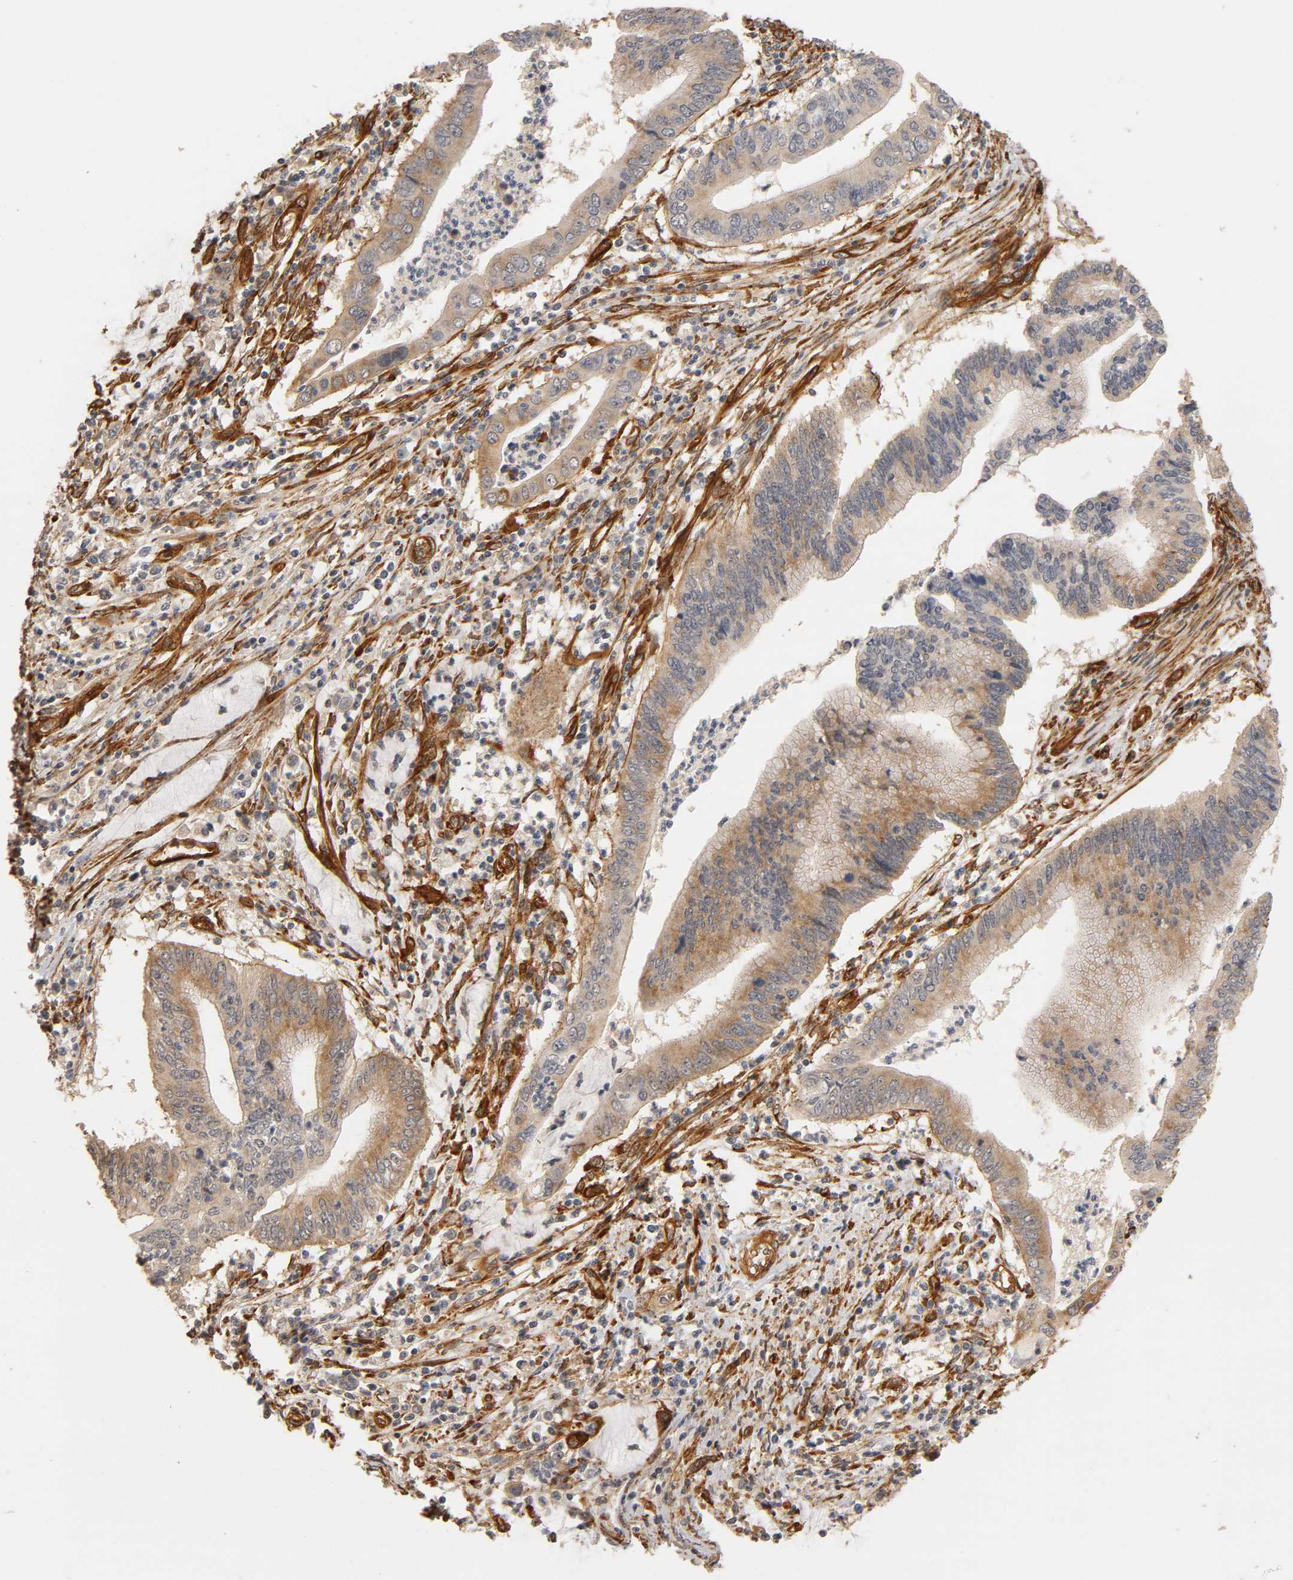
{"staining": {"intensity": "moderate", "quantity": "25%-75%", "location": "cytoplasmic/membranous"}, "tissue": "cervical cancer", "cell_type": "Tumor cells", "image_type": "cancer", "snomed": [{"axis": "morphology", "description": "Adenocarcinoma, NOS"}, {"axis": "topography", "description": "Cervix"}], "caption": "About 25%-75% of tumor cells in human cervical cancer exhibit moderate cytoplasmic/membranous protein staining as visualized by brown immunohistochemical staining.", "gene": "LAMB1", "patient": {"sex": "female", "age": 36}}